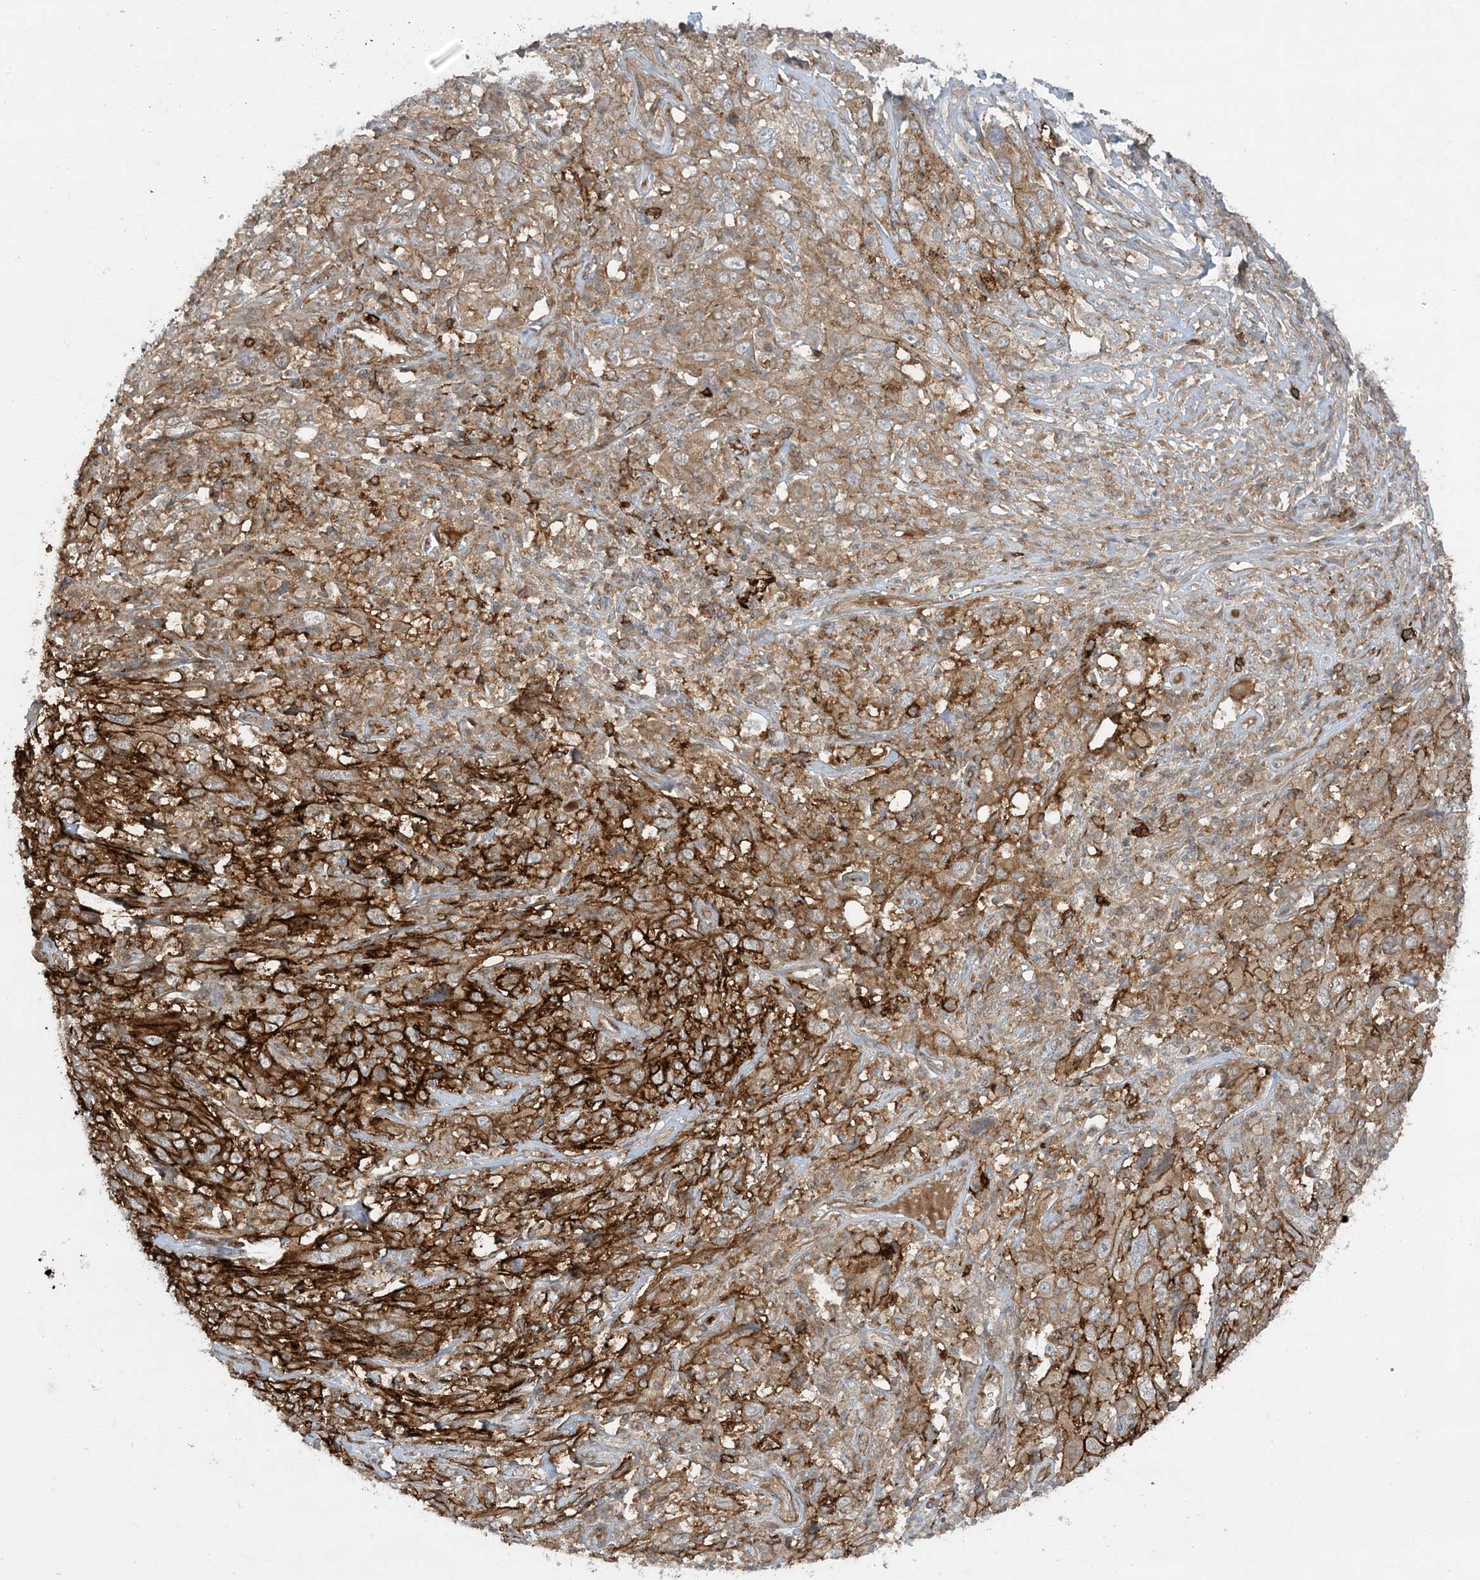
{"staining": {"intensity": "strong", "quantity": "25%-75%", "location": "cytoplasmic/membranous"}, "tissue": "cervical cancer", "cell_type": "Tumor cells", "image_type": "cancer", "snomed": [{"axis": "morphology", "description": "Squamous cell carcinoma, NOS"}, {"axis": "topography", "description": "Cervix"}], "caption": "High-magnification brightfield microscopy of squamous cell carcinoma (cervical) stained with DAB (brown) and counterstained with hematoxylin (blue). tumor cells exhibit strong cytoplasmic/membranous expression is identified in approximately25%-75% of cells. (brown staining indicates protein expression, while blue staining denotes nuclei).", "gene": "STAM2", "patient": {"sex": "female", "age": 46}}